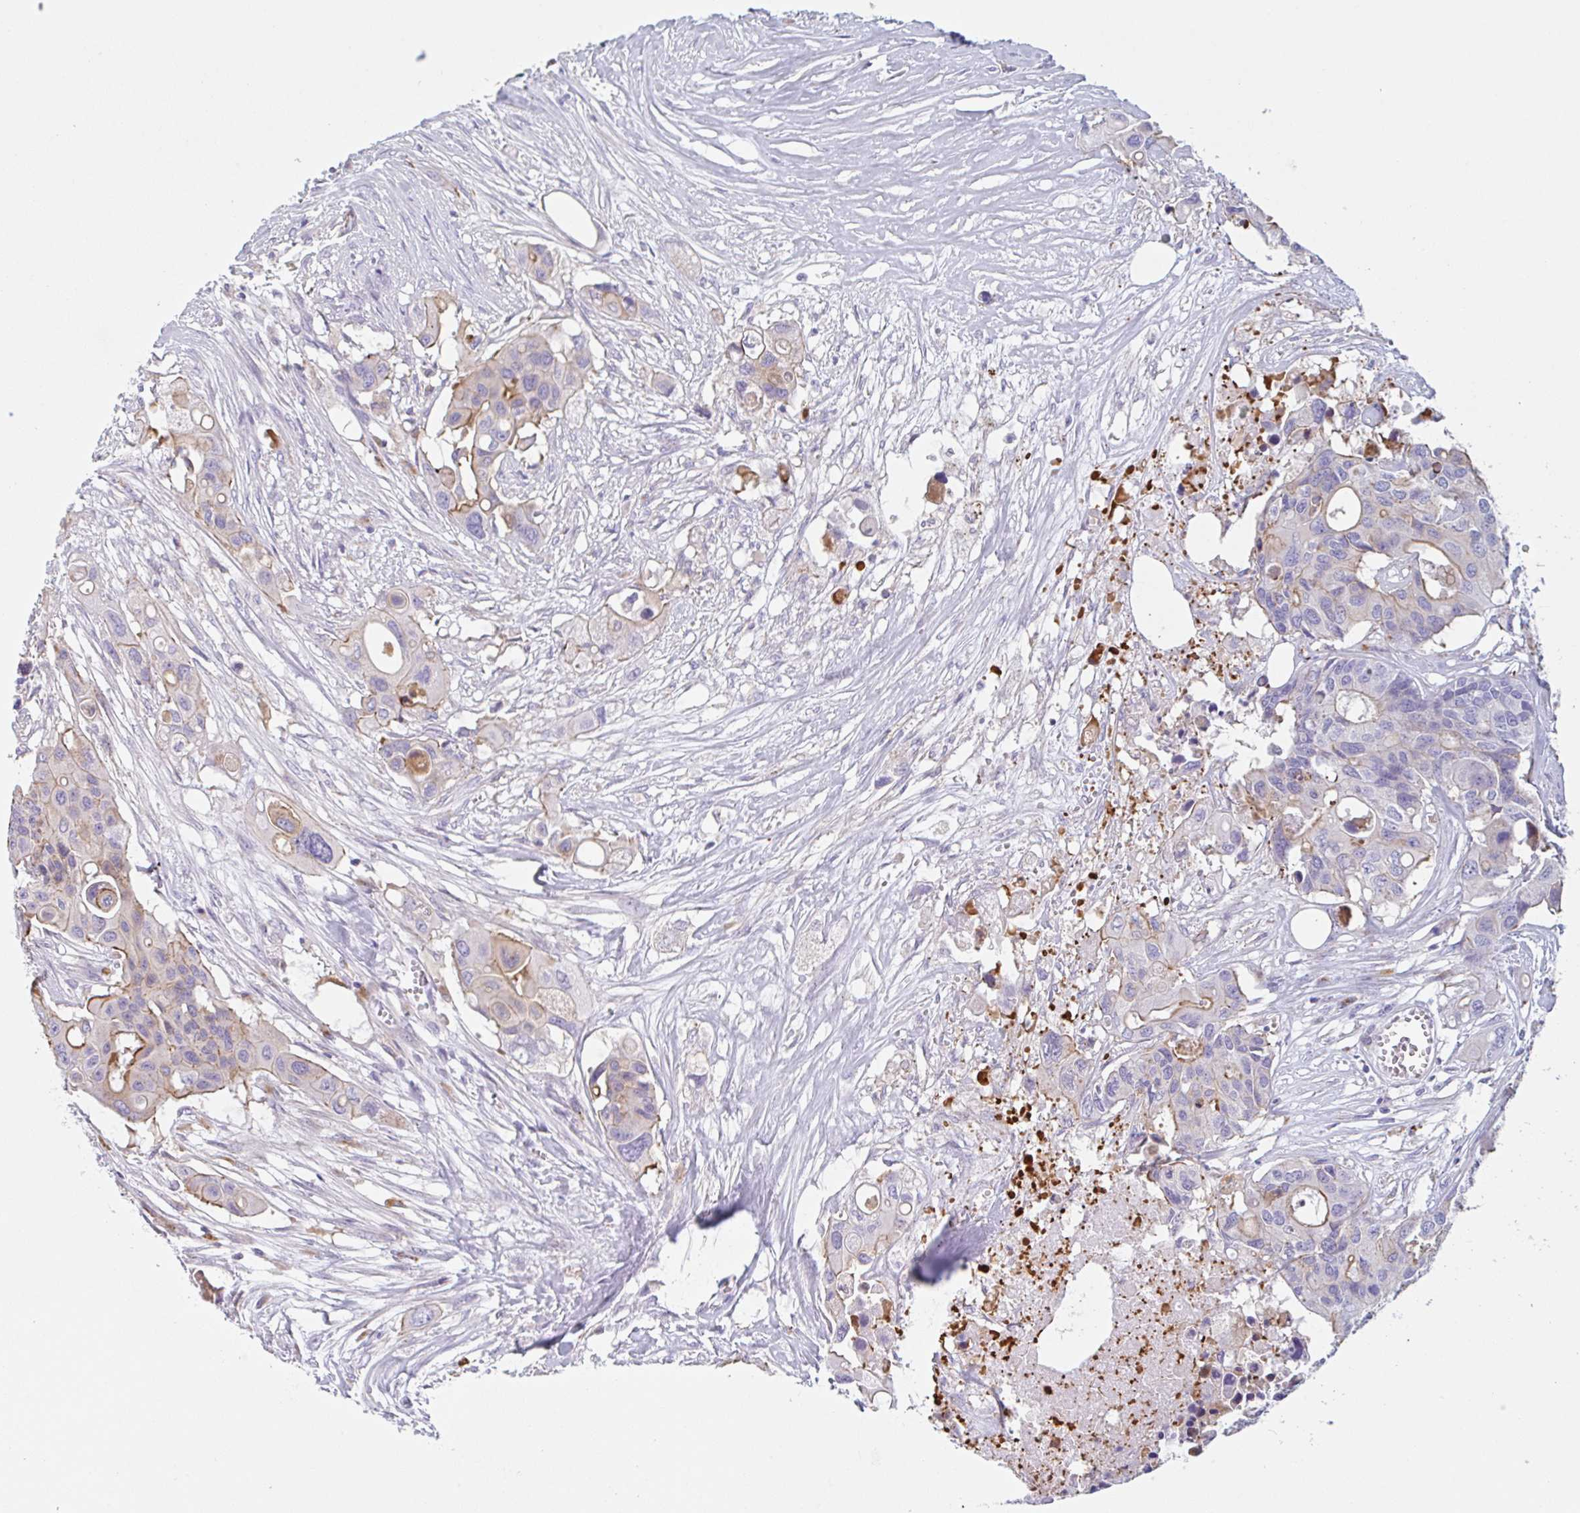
{"staining": {"intensity": "moderate", "quantity": "<25%", "location": "cytoplasmic/membranous"}, "tissue": "colorectal cancer", "cell_type": "Tumor cells", "image_type": "cancer", "snomed": [{"axis": "morphology", "description": "Adenocarcinoma, NOS"}, {"axis": "topography", "description": "Colon"}], "caption": "Tumor cells display moderate cytoplasmic/membranous positivity in about <25% of cells in colorectal cancer. The protein of interest is shown in brown color, while the nuclei are stained blue.", "gene": "LENG9", "patient": {"sex": "male", "age": 77}}